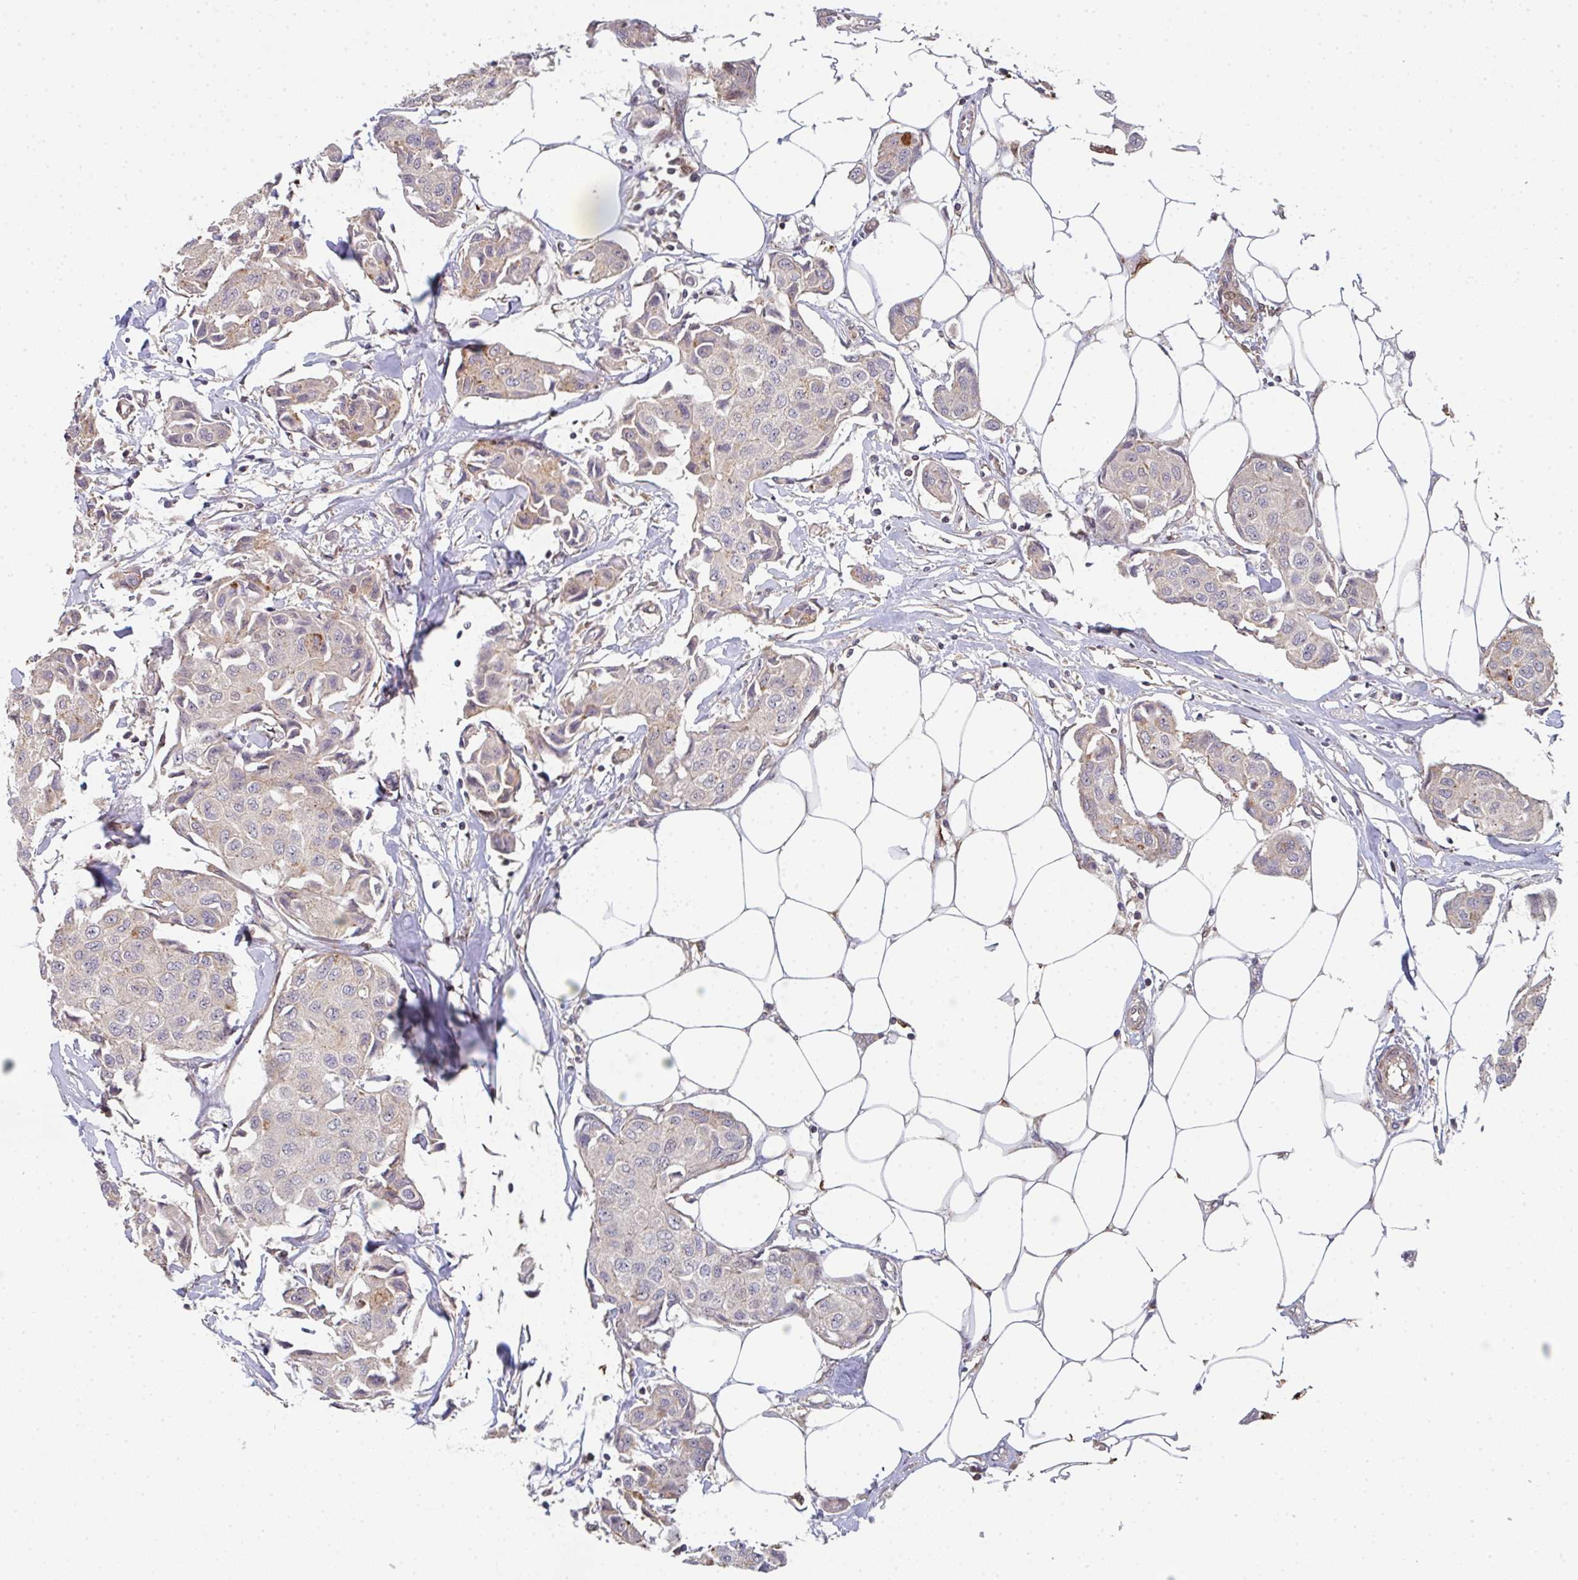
{"staining": {"intensity": "weak", "quantity": "<25%", "location": "cytoplasmic/membranous"}, "tissue": "breast cancer", "cell_type": "Tumor cells", "image_type": "cancer", "snomed": [{"axis": "morphology", "description": "Duct carcinoma"}, {"axis": "topography", "description": "Breast"}, {"axis": "topography", "description": "Lymph node"}], "caption": "Image shows no significant protein positivity in tumor cells of breast cancer.", "gene": "SIMC1", "patient": {"sex": "female", "age": 80}}